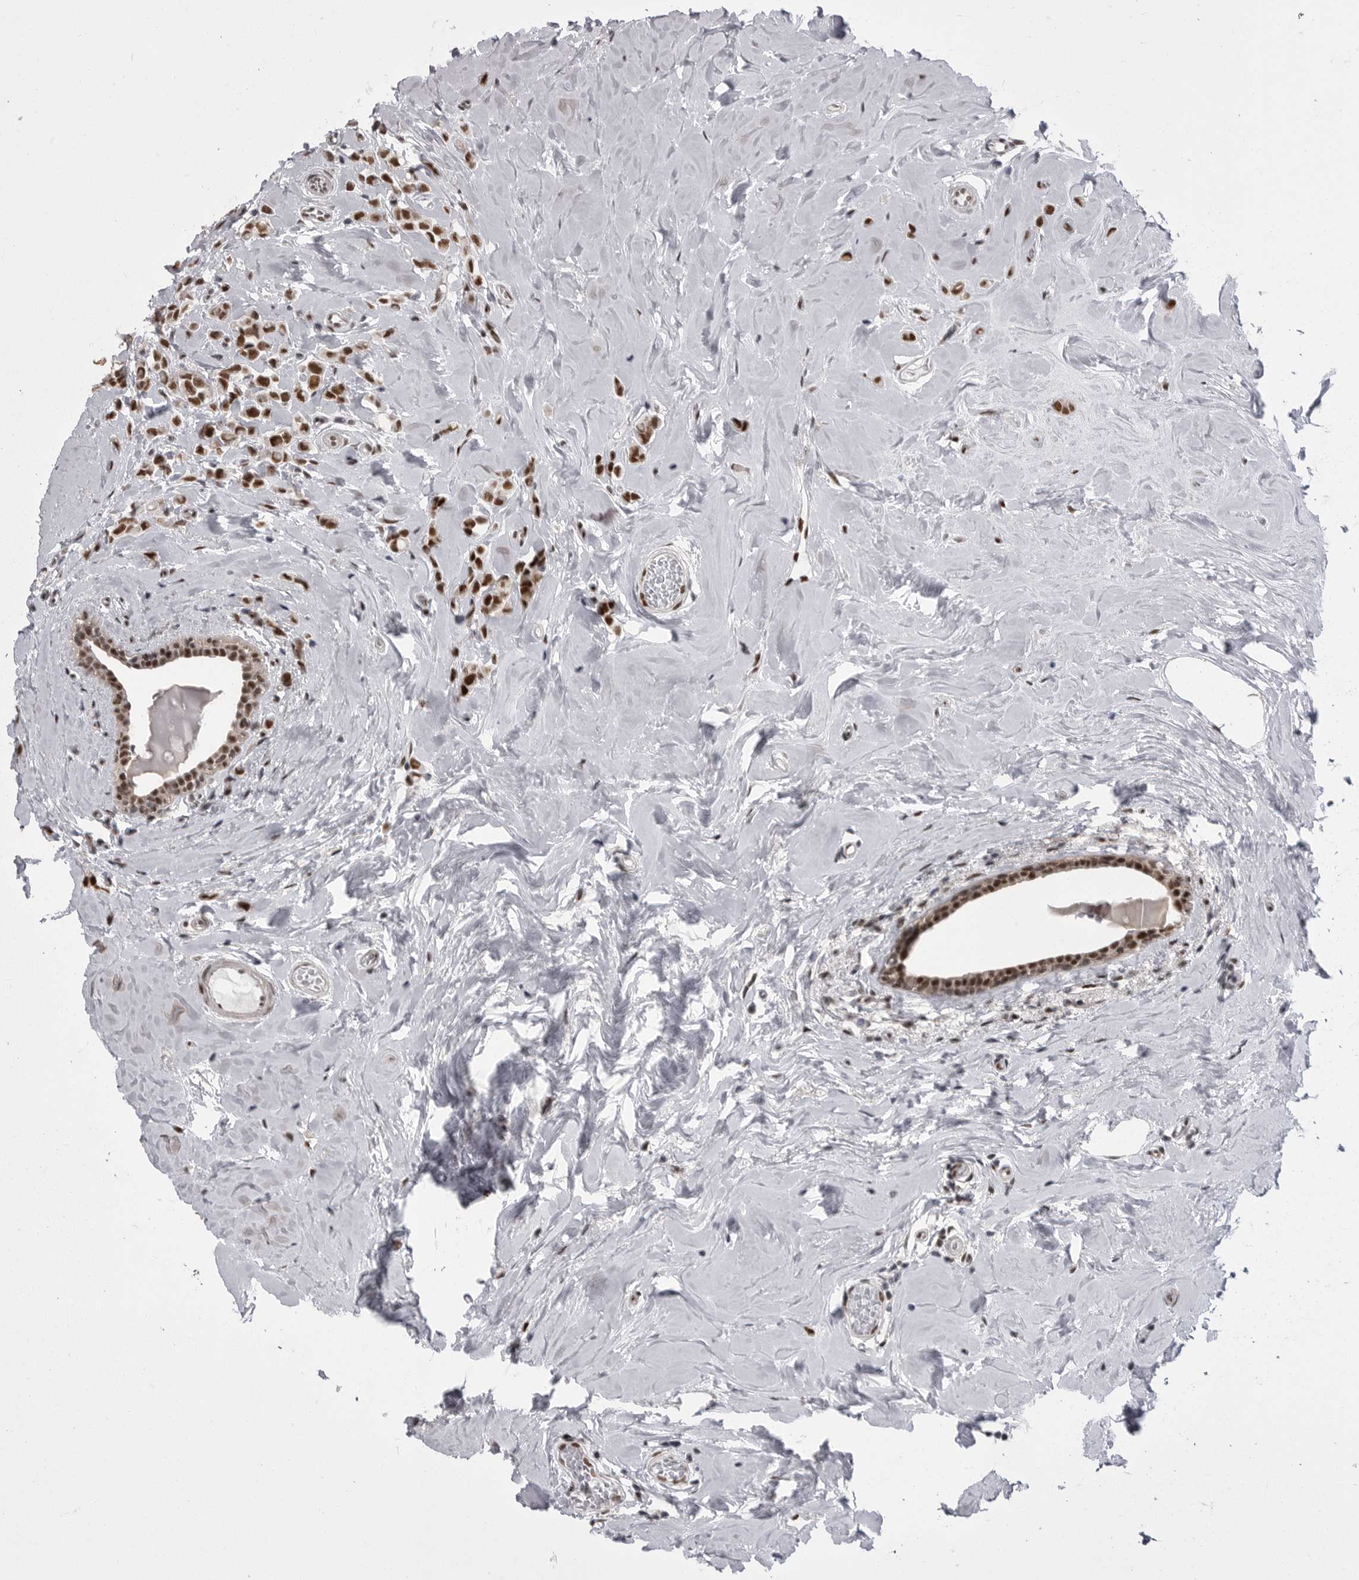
{"staining": {"intensity": "strong", "quantity": ">75%", "location": "nuclear"}, "tissue": "breast cancer", "cell_type": "Tumor cells", "image_type": "cancer", "snomed": [{"axis": "morphology", "description": "Lobular carcinoma"}, {"axis": "topography", "description": "Breast"}], "caption": "IHC image of human lobular carcinoma (breast) stained for a protein (brown), which exhibits high levels of strong nuclear positivity in approximately >75% of tumor cells.", "gene": "MEPCE", "patient": {"sex": "female", "age": 47}}